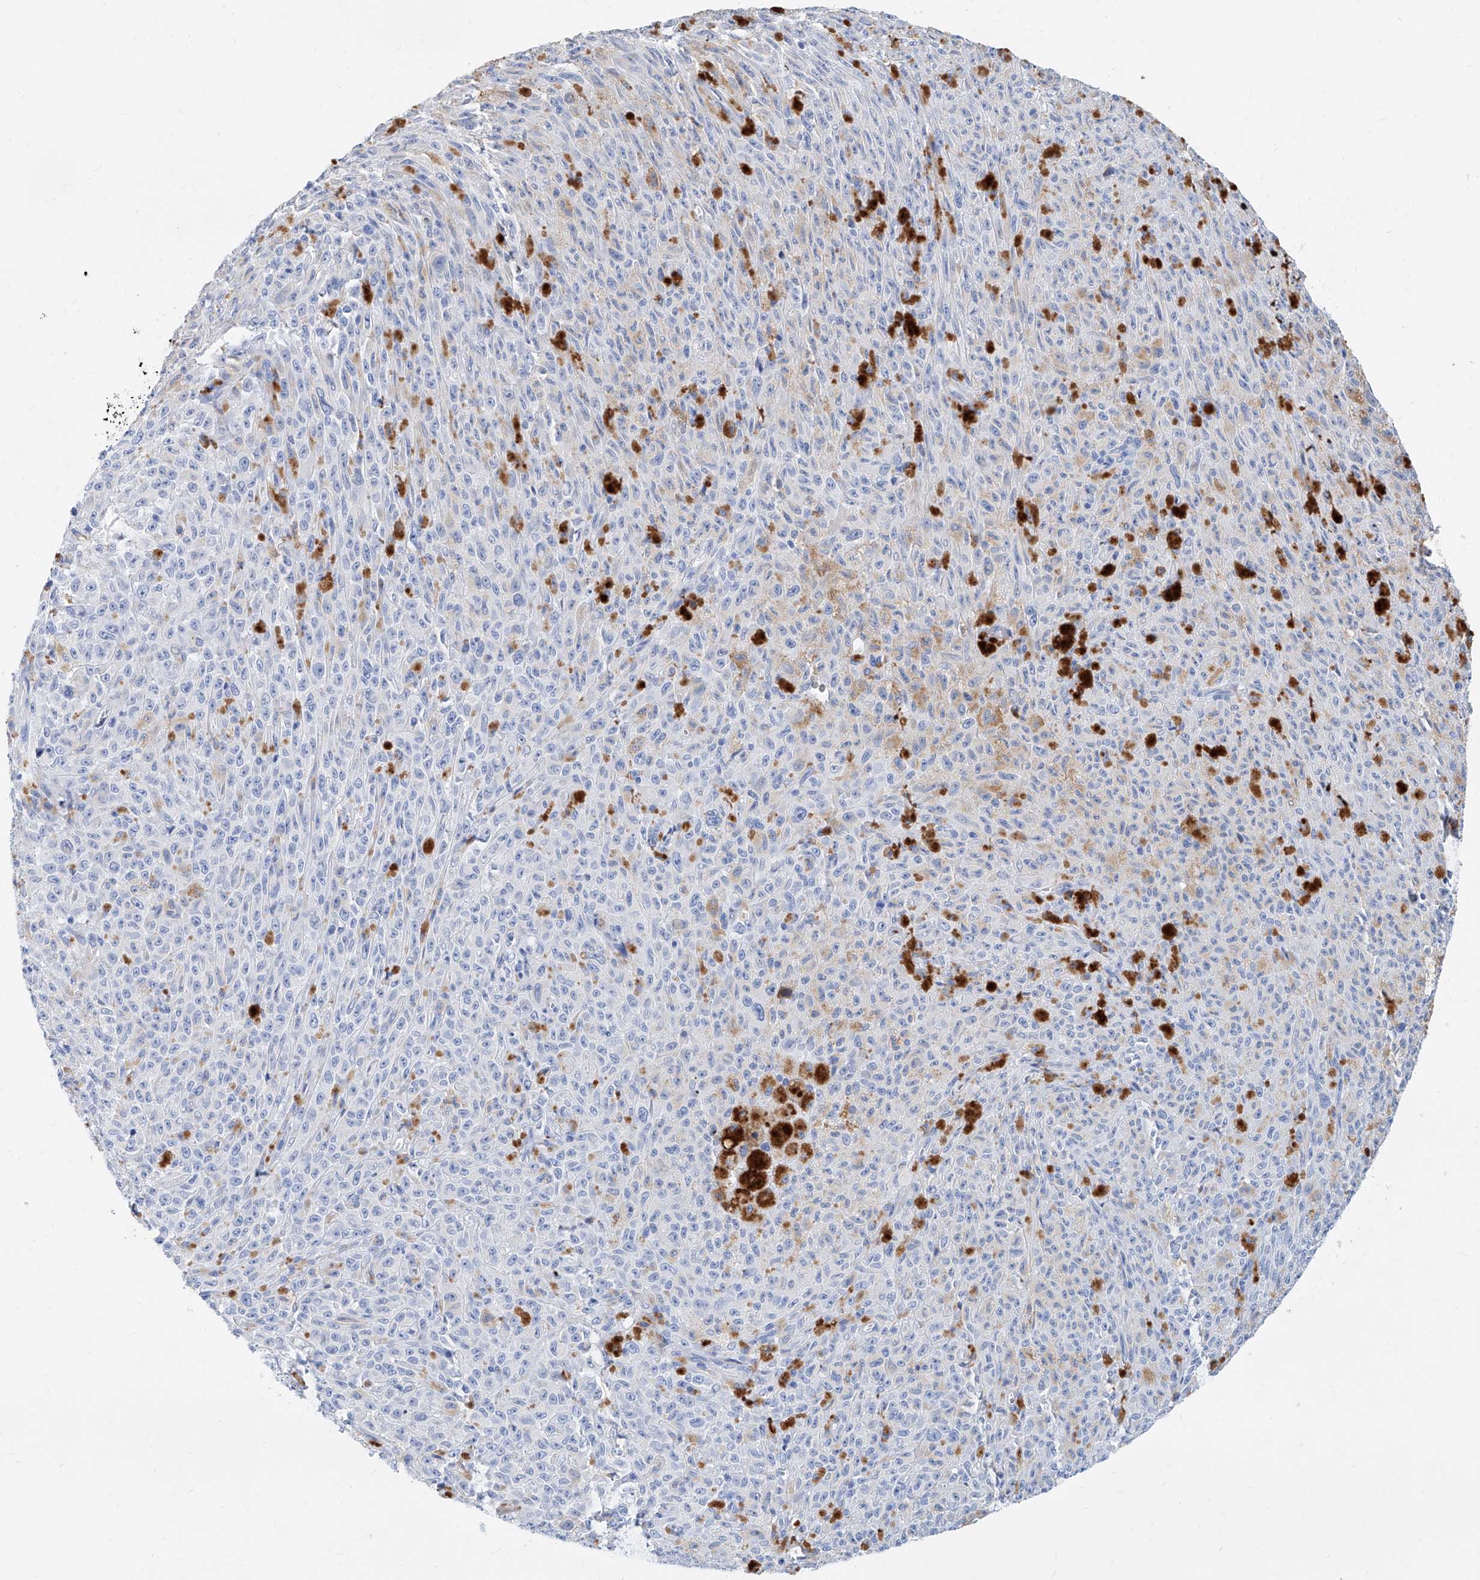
{"staining": {"intensity": "negative", "quantity": "none", "location": "none"}, "tissue": "melanoma", "cell_type": "Tumor cells", "image_type": "cancer", "snomed": [{"axis": "morphology", "description": "Malignant melanoma, NOS"}, {"axis": "topography", "description": "Skin"}], "caption": "Histopathology image shows no protein positivity in tumor cells of malignant melanoma tissue.", "gene": "SLC25A29", "patient": {"sex": "female", "age": 82}}